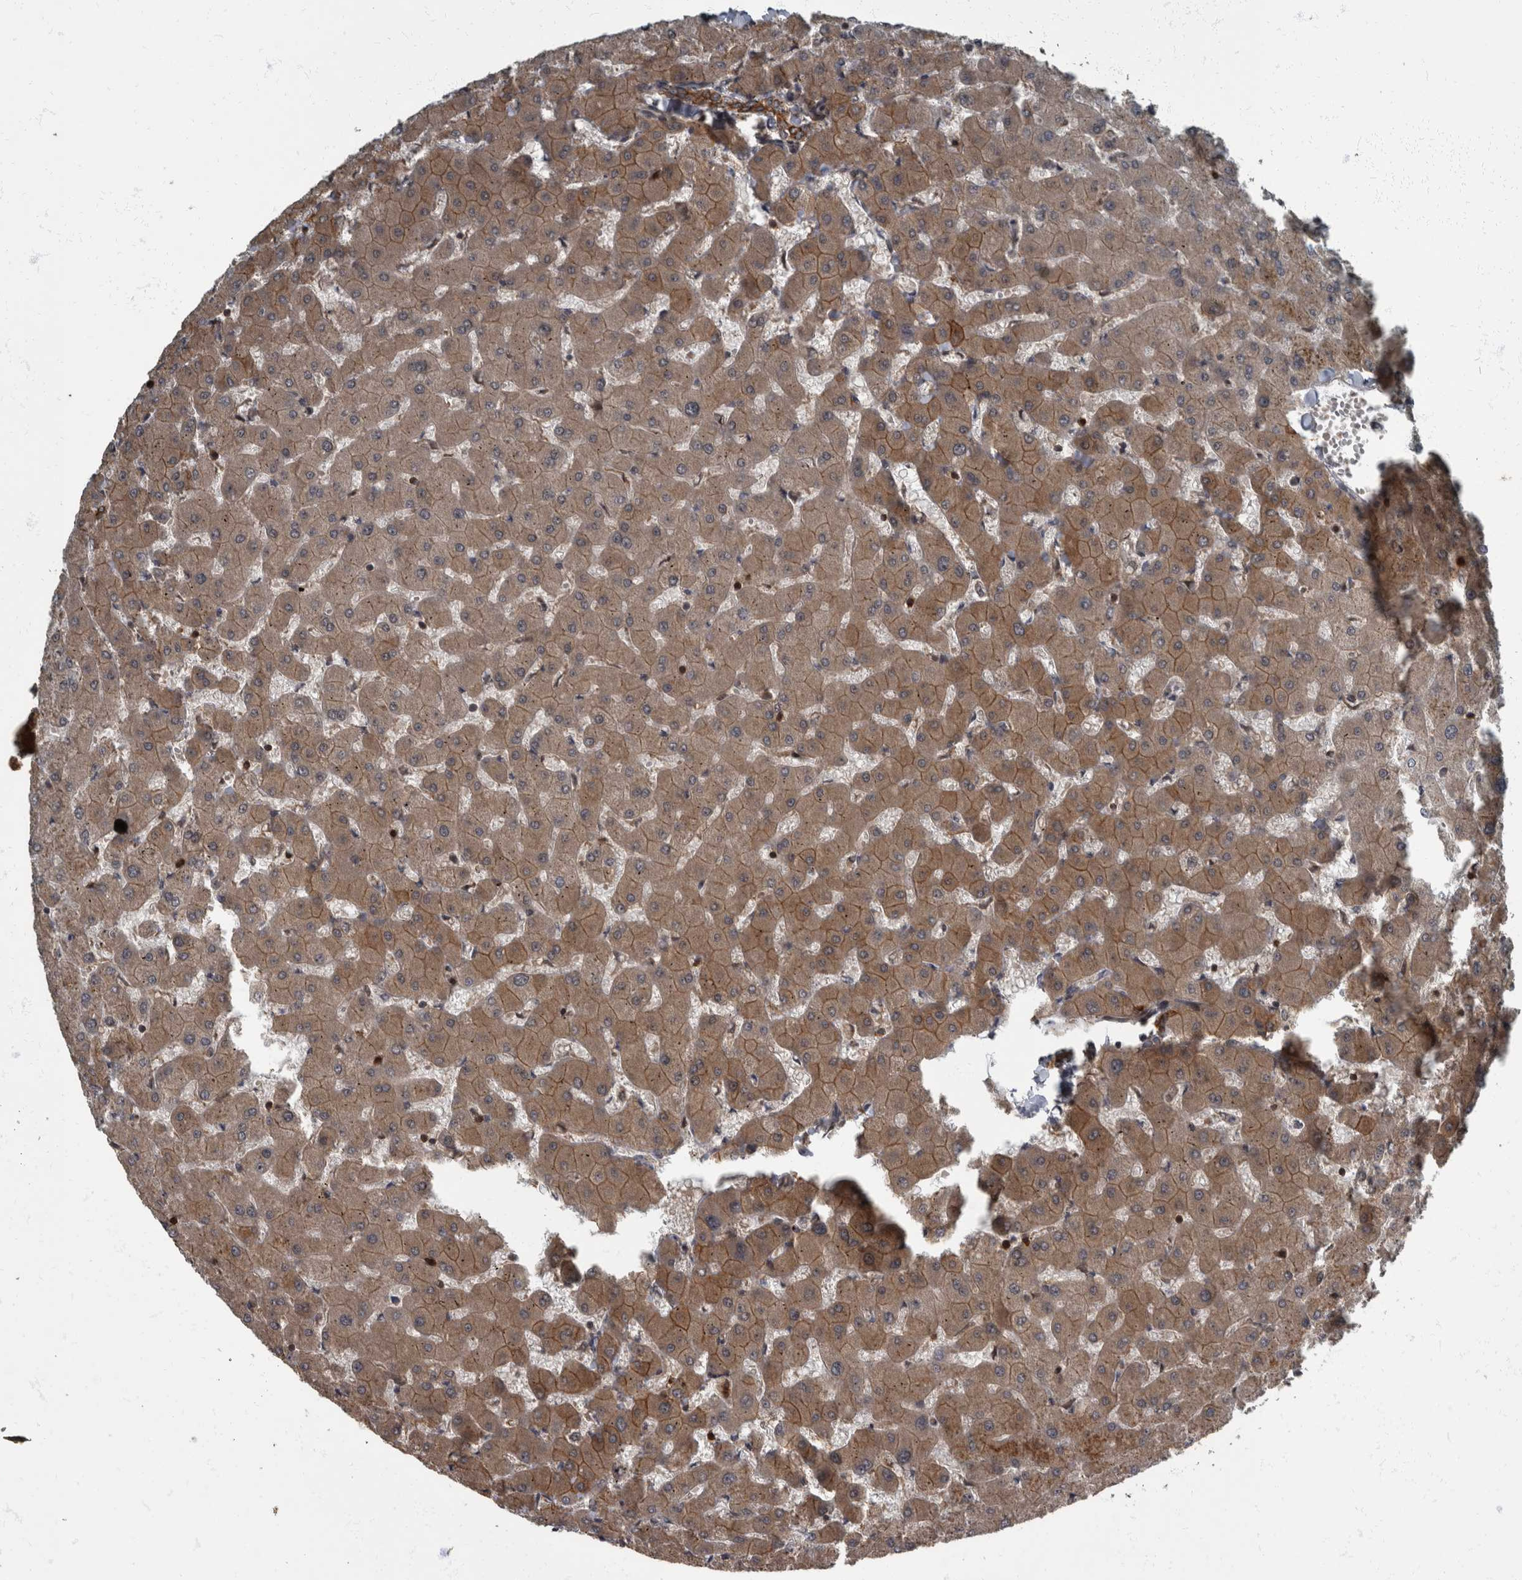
{"staining": {"intensity": "strong", "quantity": ">75%", "location": "cytoplasmic/membranous"}, "tissue": "liver", "cell_type": "Cholangiocytes", "image_type": "normal", "snomed": [{"axis": "morphology", "description": "Normal tissue, NOS"}, {"axis": "topography", "description": "Liver"}], "caption": "The immunohistochemical stain shows strong cytoplasmic/membranous positivity in cholangiocytes of unremarkable liver.", "gene": "RABGGTB", "patient": {"sex": "female", "age": 63}}